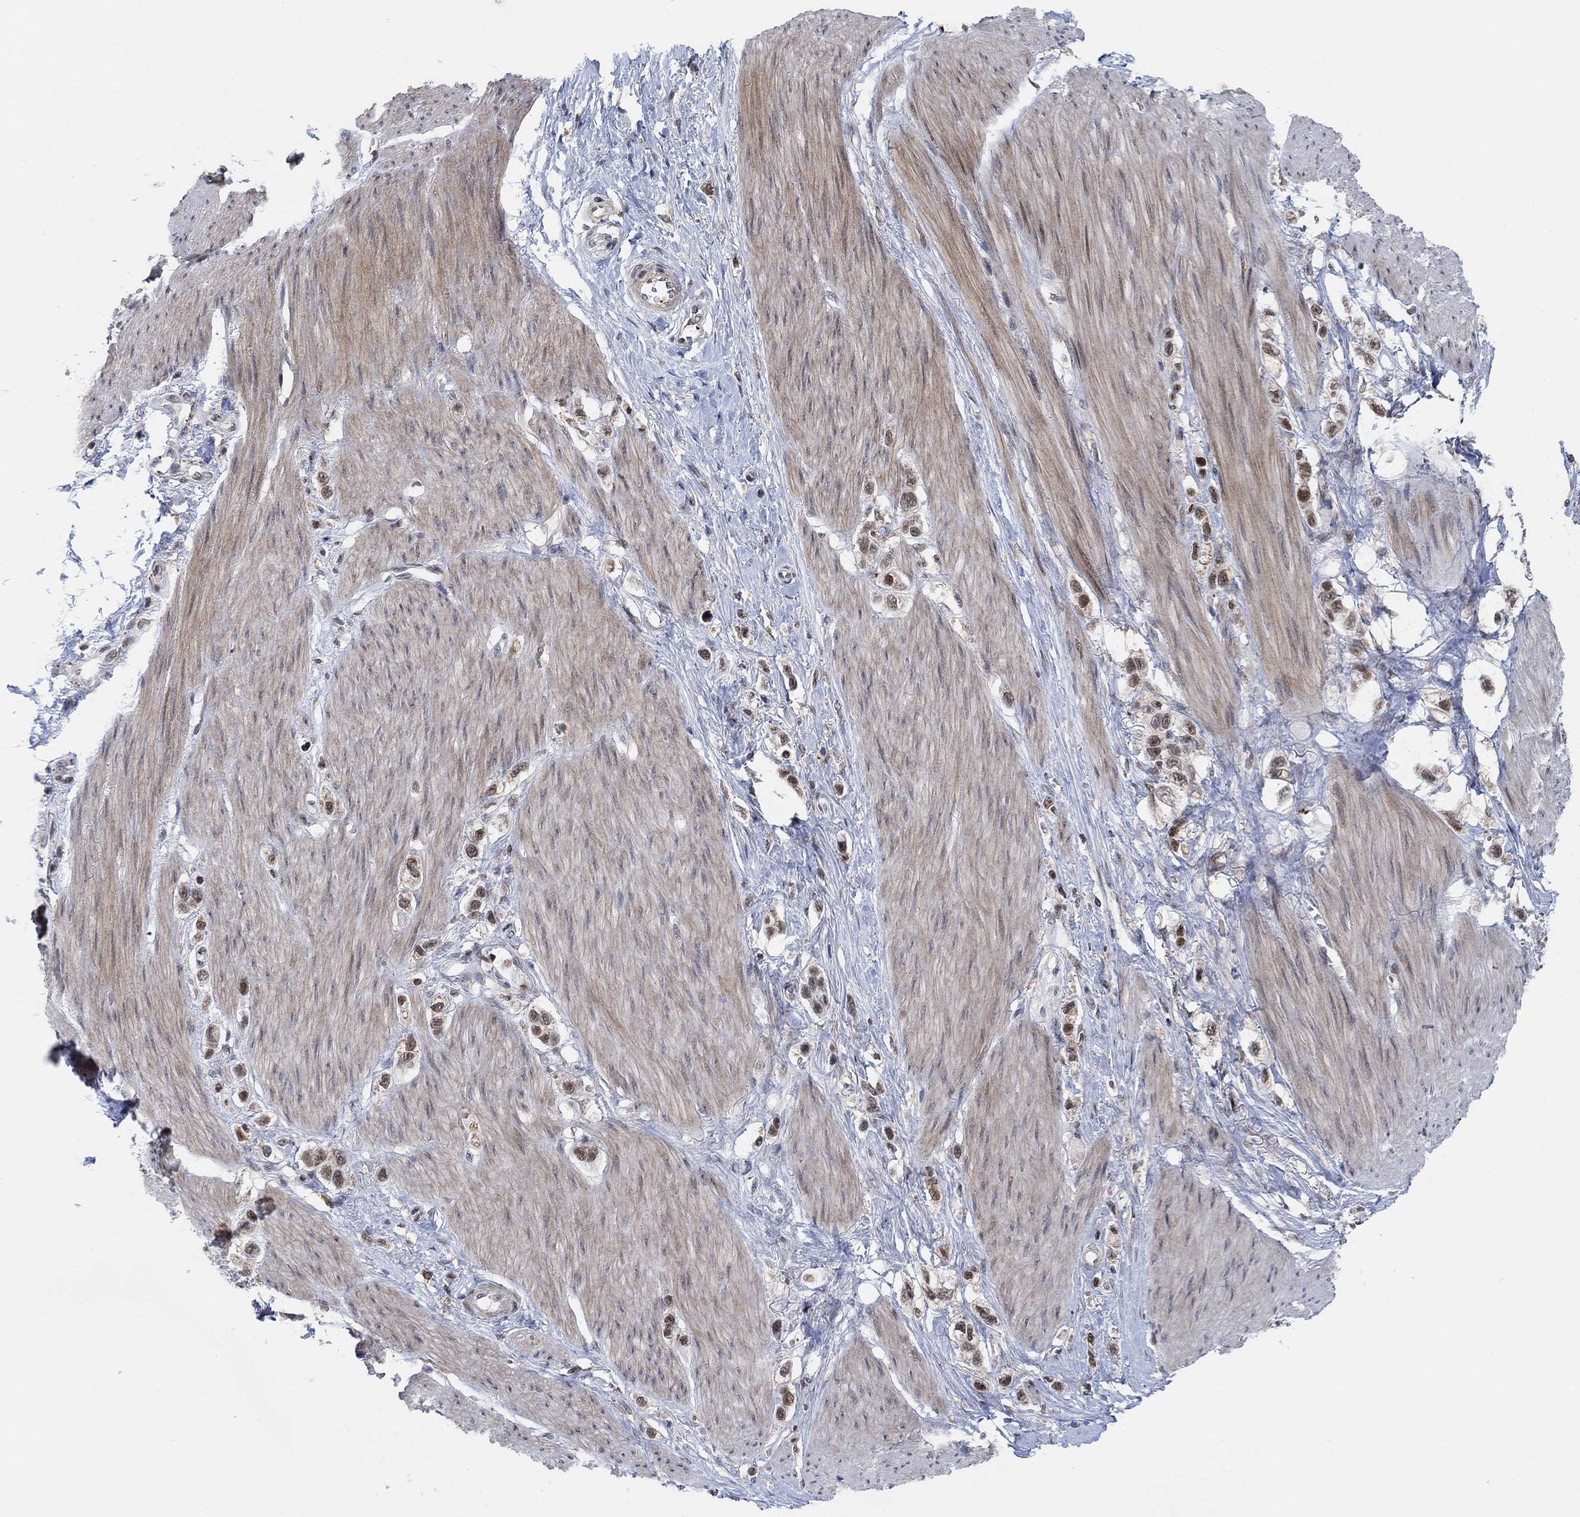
{"staining": {"intensity": "moderate", "quantity": ">75%", "location": "nuclear"}, "tissue": "stomach cancer", "cell_type": "Tumor cells", "image_type": "cancer", "snomed": [{"axis": "morphology", "description": "Normal tissue, NOS"}, {"axis": "morphology", "description": "Adenocarcinoma, NOS"}, {"axis": "morphology", "description": "Adenocarcinoma, High grade"}, {"axis": "topography", "description": "Stomach, upper"}, {"axis": "topography", "description": "Stomach"}], "caption": "Stomach cancer stained with a protein marker shows moderate staining in tumor cells.", "gene": "PWWP2B", "patient": {"sex": "female", "age": 65}}